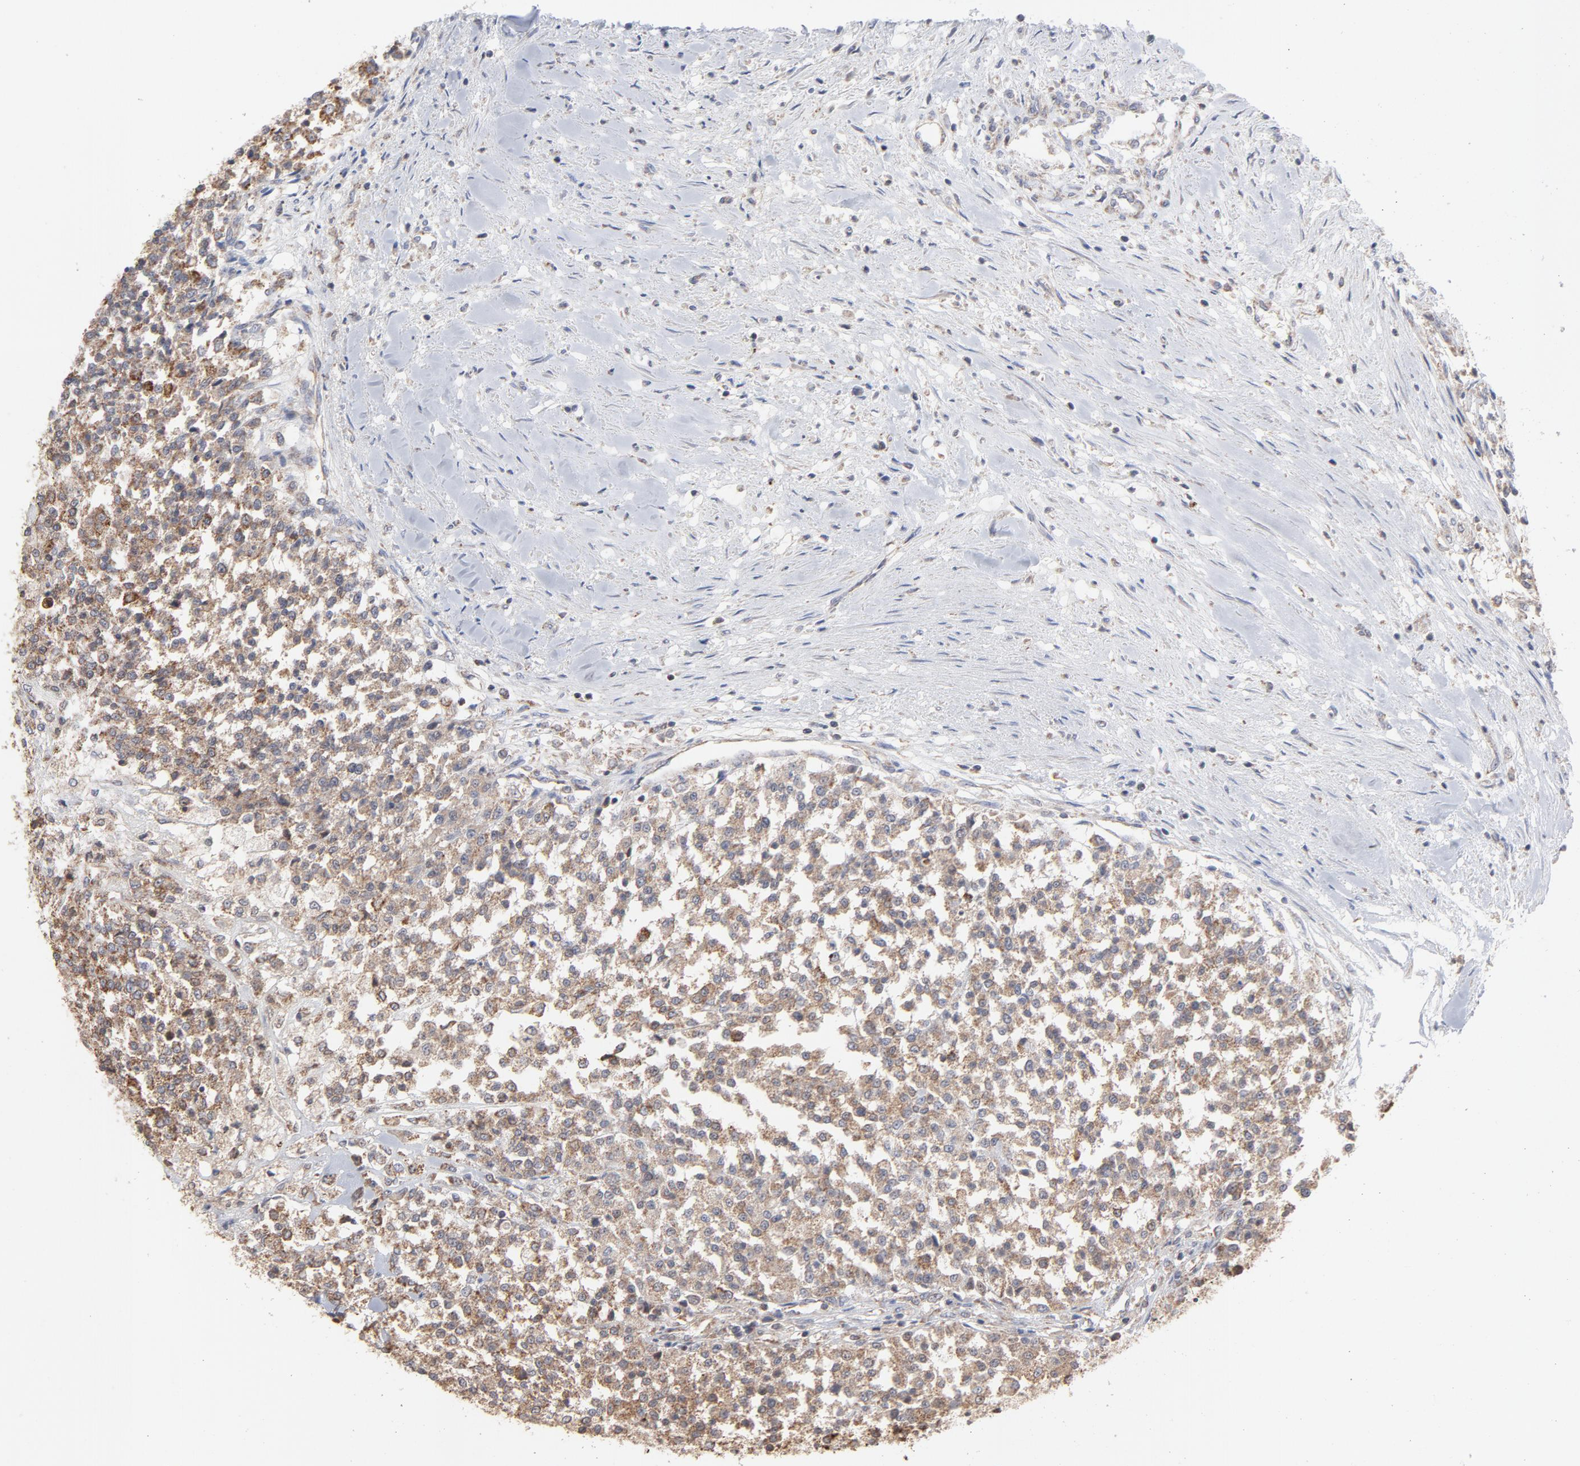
{"staining": {"intensity": "weak", "quantity": ">75%", "location": "cytoplasmic/membranous"}, "tissue": "testis cancer", "cell_type": "Tumor cells", "image_type": "cancer", "snomed": [{"axis": "morphology", "description": "Seminoma, NOS"}, {"axis": "topography", "description": "Testis"}], "caption": "High-magnification brightfield microscopy of seminoma (testis) stained with DAB (brown) and counterstained with hematoxylin (blue). tumor cells exhibit weak cytoplasmic/membranous expression is appreciated in approximately>75% of cells. (DAB = brown stain, brightfield microscopy at high magnification).", "gene": "PPFIBP2", "patient": {"sex": "male", "age": 59}}